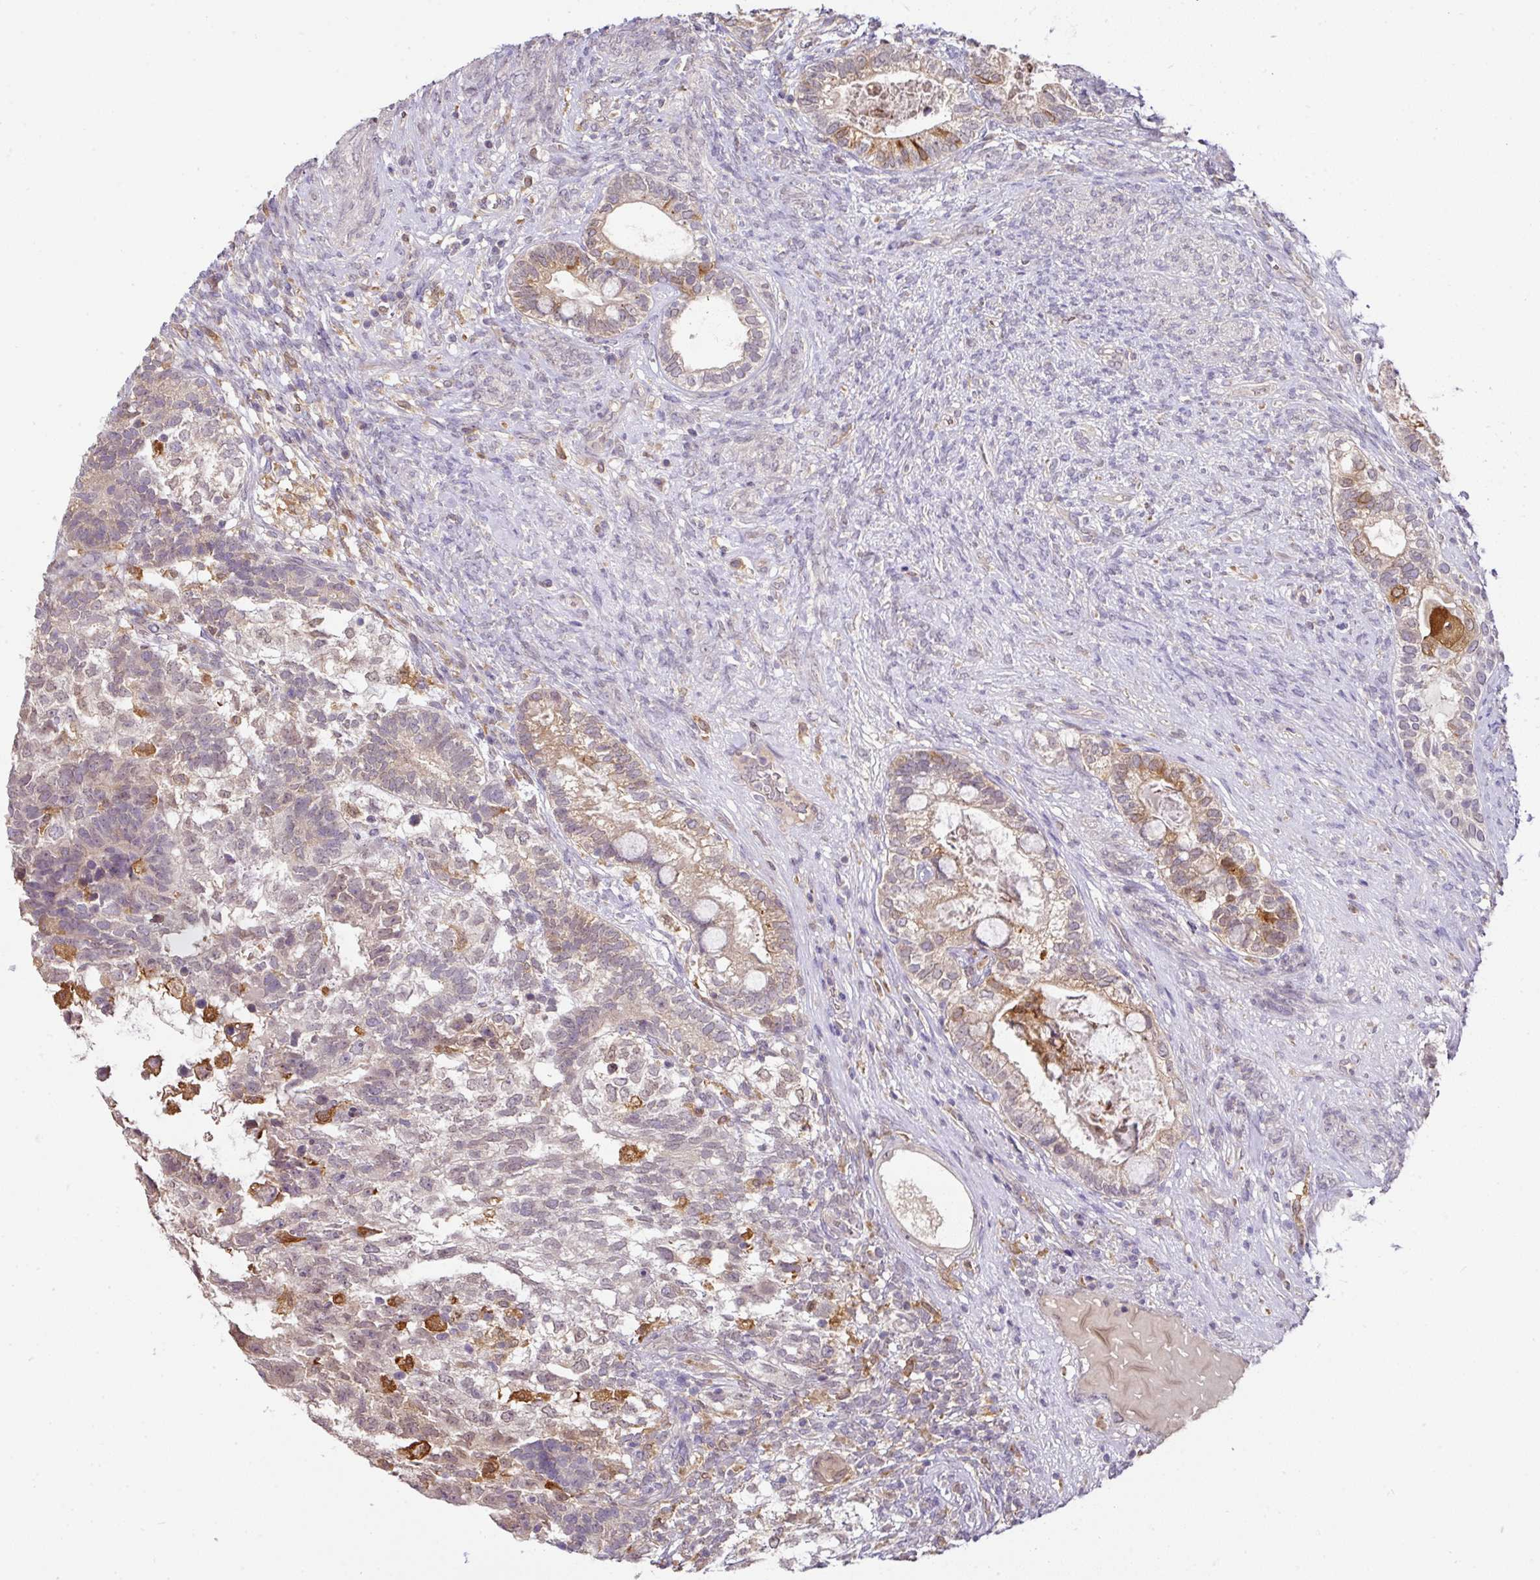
{"staining": {"intensity": "weak", "quantity": ">75%", "location": "cytoplasmic/membranous"}, "tissue": "testis cancer", "cell_type": "Tumor cells", "image_type": "cancer", "snomed": [{"axis": "morphology", "description": "Seminoma, NOS"}, {"axis": "morphology", "description": "Carcinoma, Embryonal, NOS"}, {"axis": "topography", "description": "Testis"}], "caption": "IHC histopathology image of neoplastic tissue: seminoma (testis) stained using IHC demonstrates low levels of weak protein expression localized specifically in the cytoplasmic/membranous of tumor cells, appearing as a cytoplasmic/membranous brown color.", "gene": "GCNT7", "patient": {"sex": "male", "age": 41}}